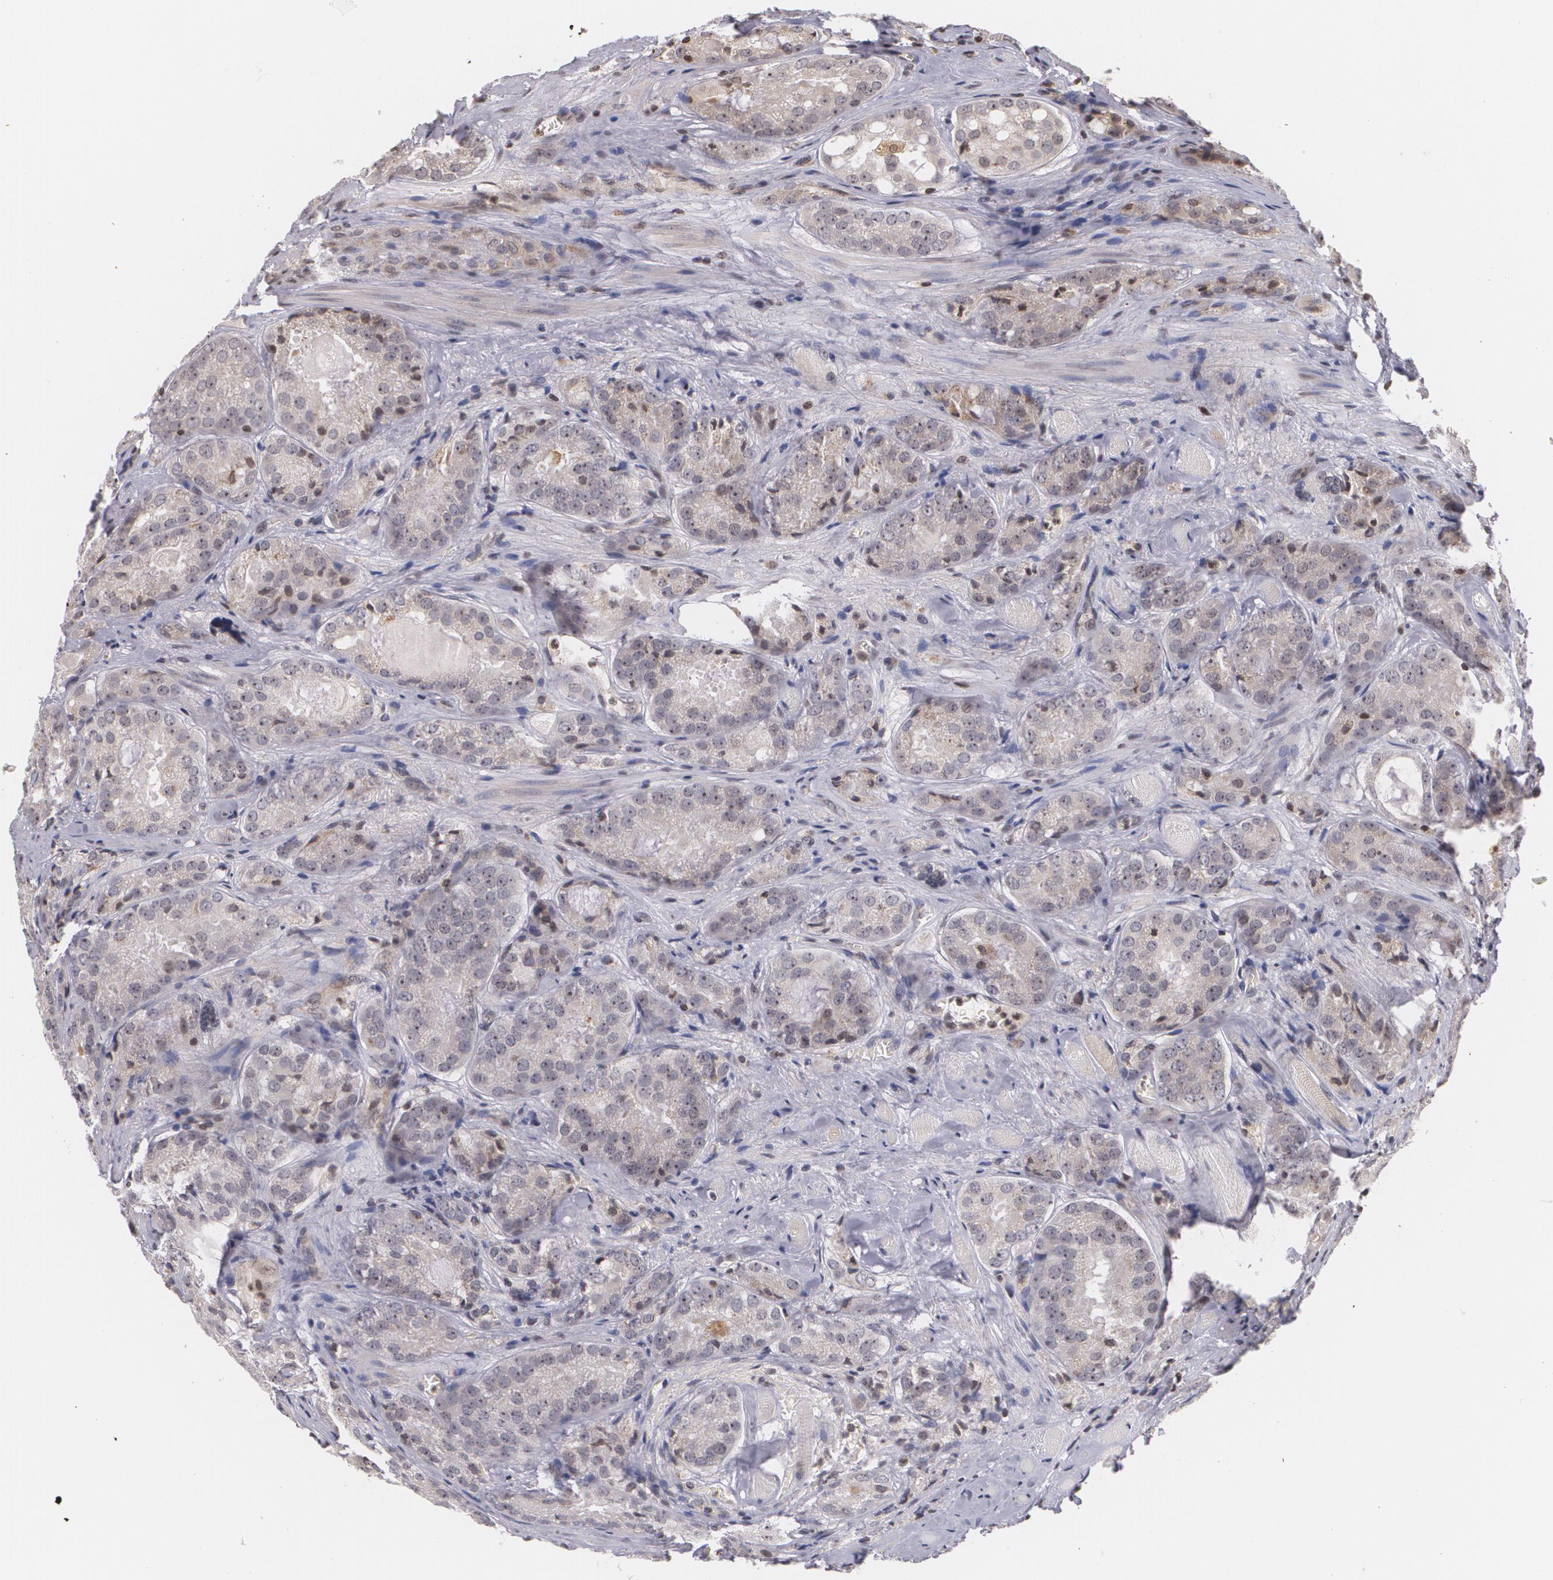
{"staining": {"intensity": "weak", "quantity": ">75%", "location": "cytoplasmic/membranous"}, "tissue": "prostate cancer", "cell_type": "Tumor cells", "image_type": "cancer", "snomed": [{"axis": "morphology", "description": "Adenocarcinoma, Medium grade"}, {"axis": "topography", "description": "Prostate"}], "caption": "There is low levels of weak cytoplasmic/membranous expression in tumor cells of prostate medium-grade adenocarcinoma, as demonstrated by immunohistochemical staining (brown color).", "gene": "VAV3", "patient": {"sex": "male", "age": 60}}